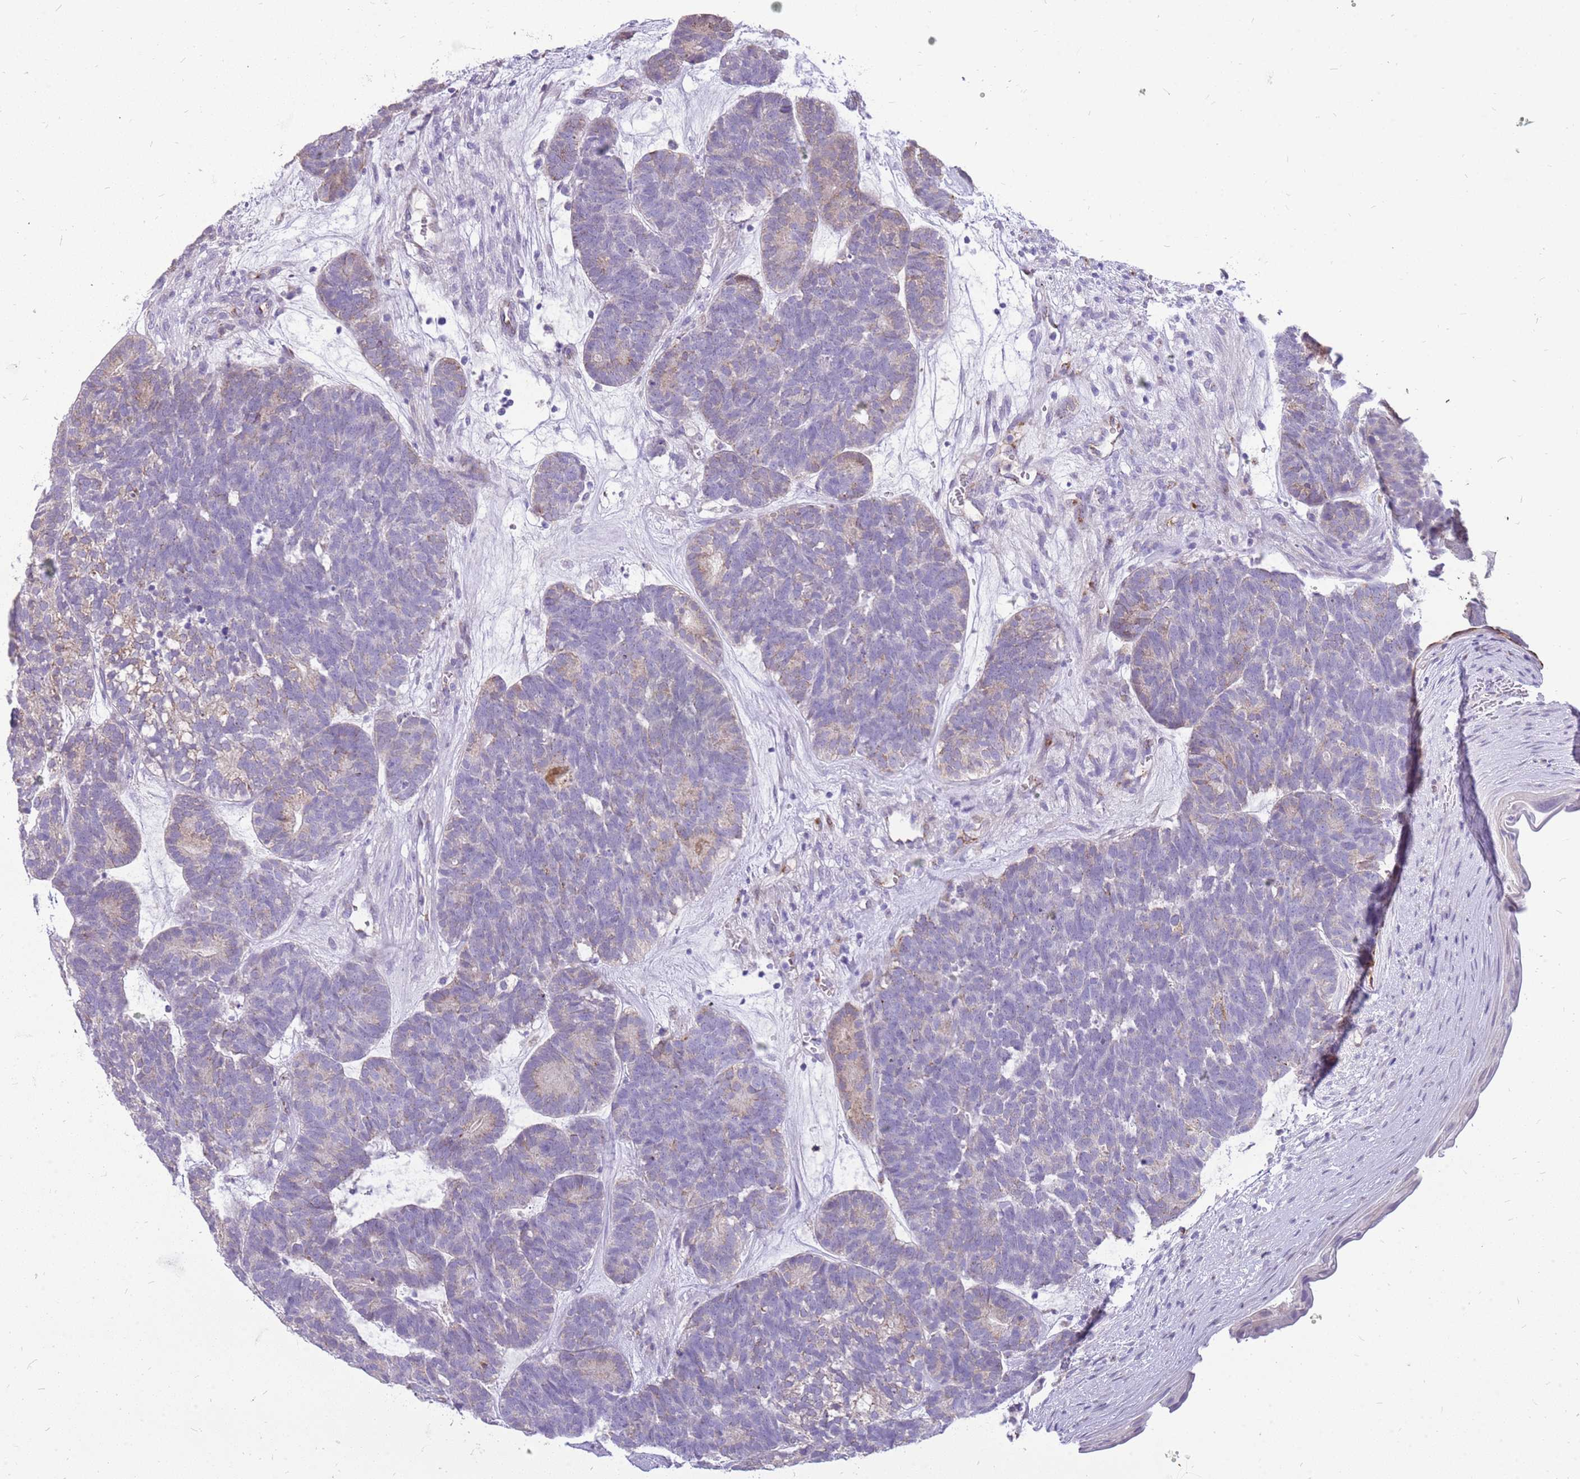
{"staining": {"intensity": "negative", "quantity": "none", "location": "none"}, "tissue": "head and neck cancer", "cell_type": "Tumor cells", "image_type": "cancer", "snomed": [{"axis": "morphology", "description": "Adenocarcinoma, NOS"}, {"axis": "topography", "description": "Head-Neck"}], "caption": "Immunohistochemical staining of human head and neck adenocarcinoma demonstrates no significant staining in tumor cells. The staining was performed using DAB (3,3'-diaminobenzidine) to visualize the protein expression in brown, while the nuclei were stained in blue with hematoxylin (Magnification: 20x).", "gene": "PCNX1", "patient": {"sex": "female", "age": 81}}